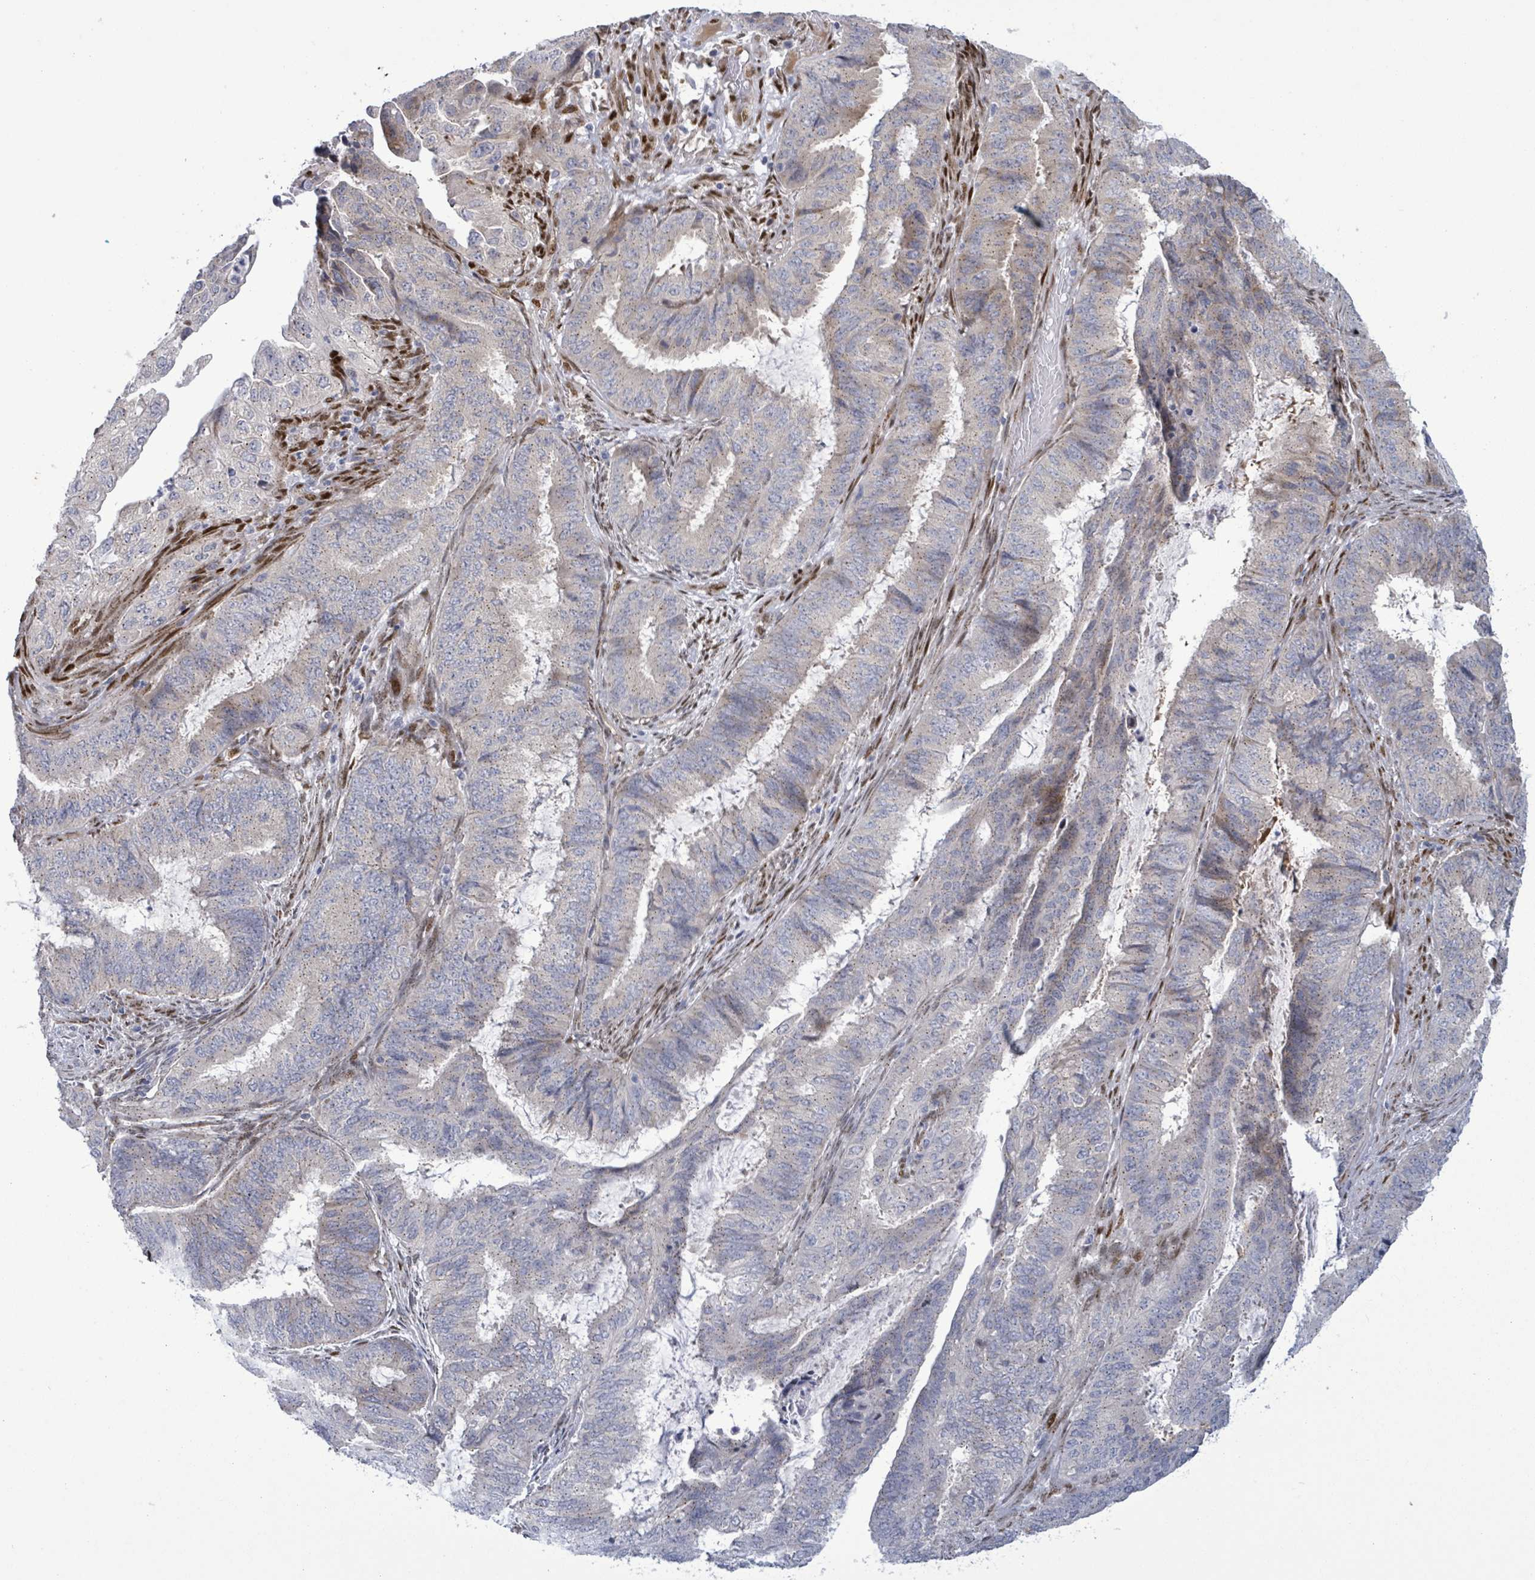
{"staining": {"intensity": "negative", "quantity": "none", "location": "none"}, "tissue": "endometrial cancer", "cell_type": "Tumor cells", "image_type": "cancer", "snomed": [{"axis": "morphology", "description": "Adenocarcinoma, NOS"}, {"axis": "topography", "description": "Endometrium"}], "caption": "IHC histopathology image of neoplastic tissue: human endometrial cancer stained with DAB reveals no significant protein positivity in tumor cells. Nuclei are stained in blue.", "gene": "TUSC1", "patient": {"sex": "female", "age": 51}}